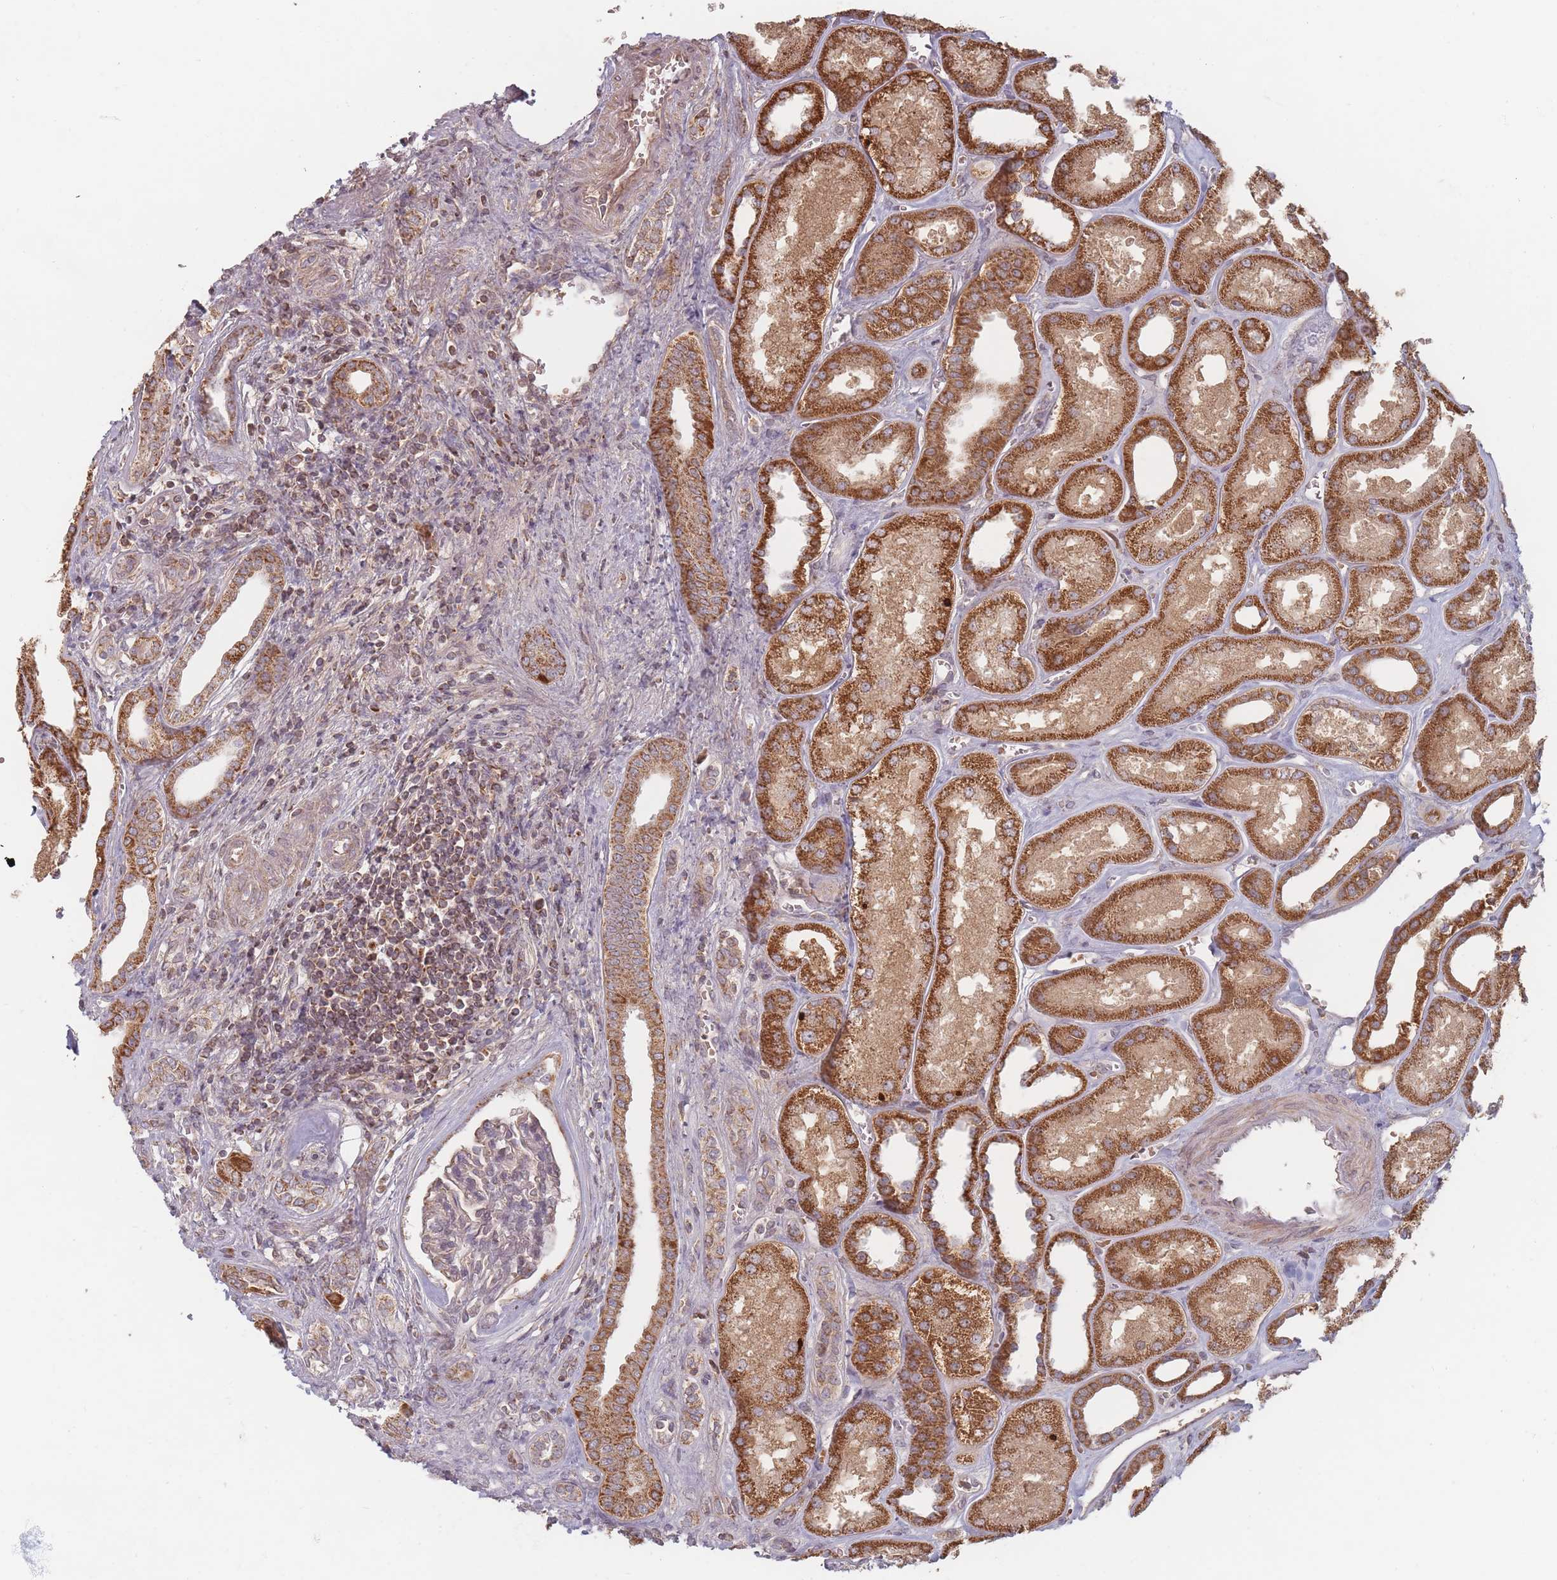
{"staining": {"intensity": "weak", "quantity": "<25%", "location": "cytoplasmic/membranous"}, "tissue": "kidney", "cell_type": "Cells in glomeruli", "image_type": "normal", "snomed": [{"axis": "morphology", "description": "Normal tissue, NOS"}, {"axis": "morphology", "description": "Adenocarcinoma, NOS"}, {"axis": "topography", "description": "Kidney"}], "caption": "A high-resolution histopathology image shows IHC staining of benign kidney, which shows no significant positivity in cells in glomeruli.", "gene": "OR2M4", "patient": {"sex": "female", "age": 68}}